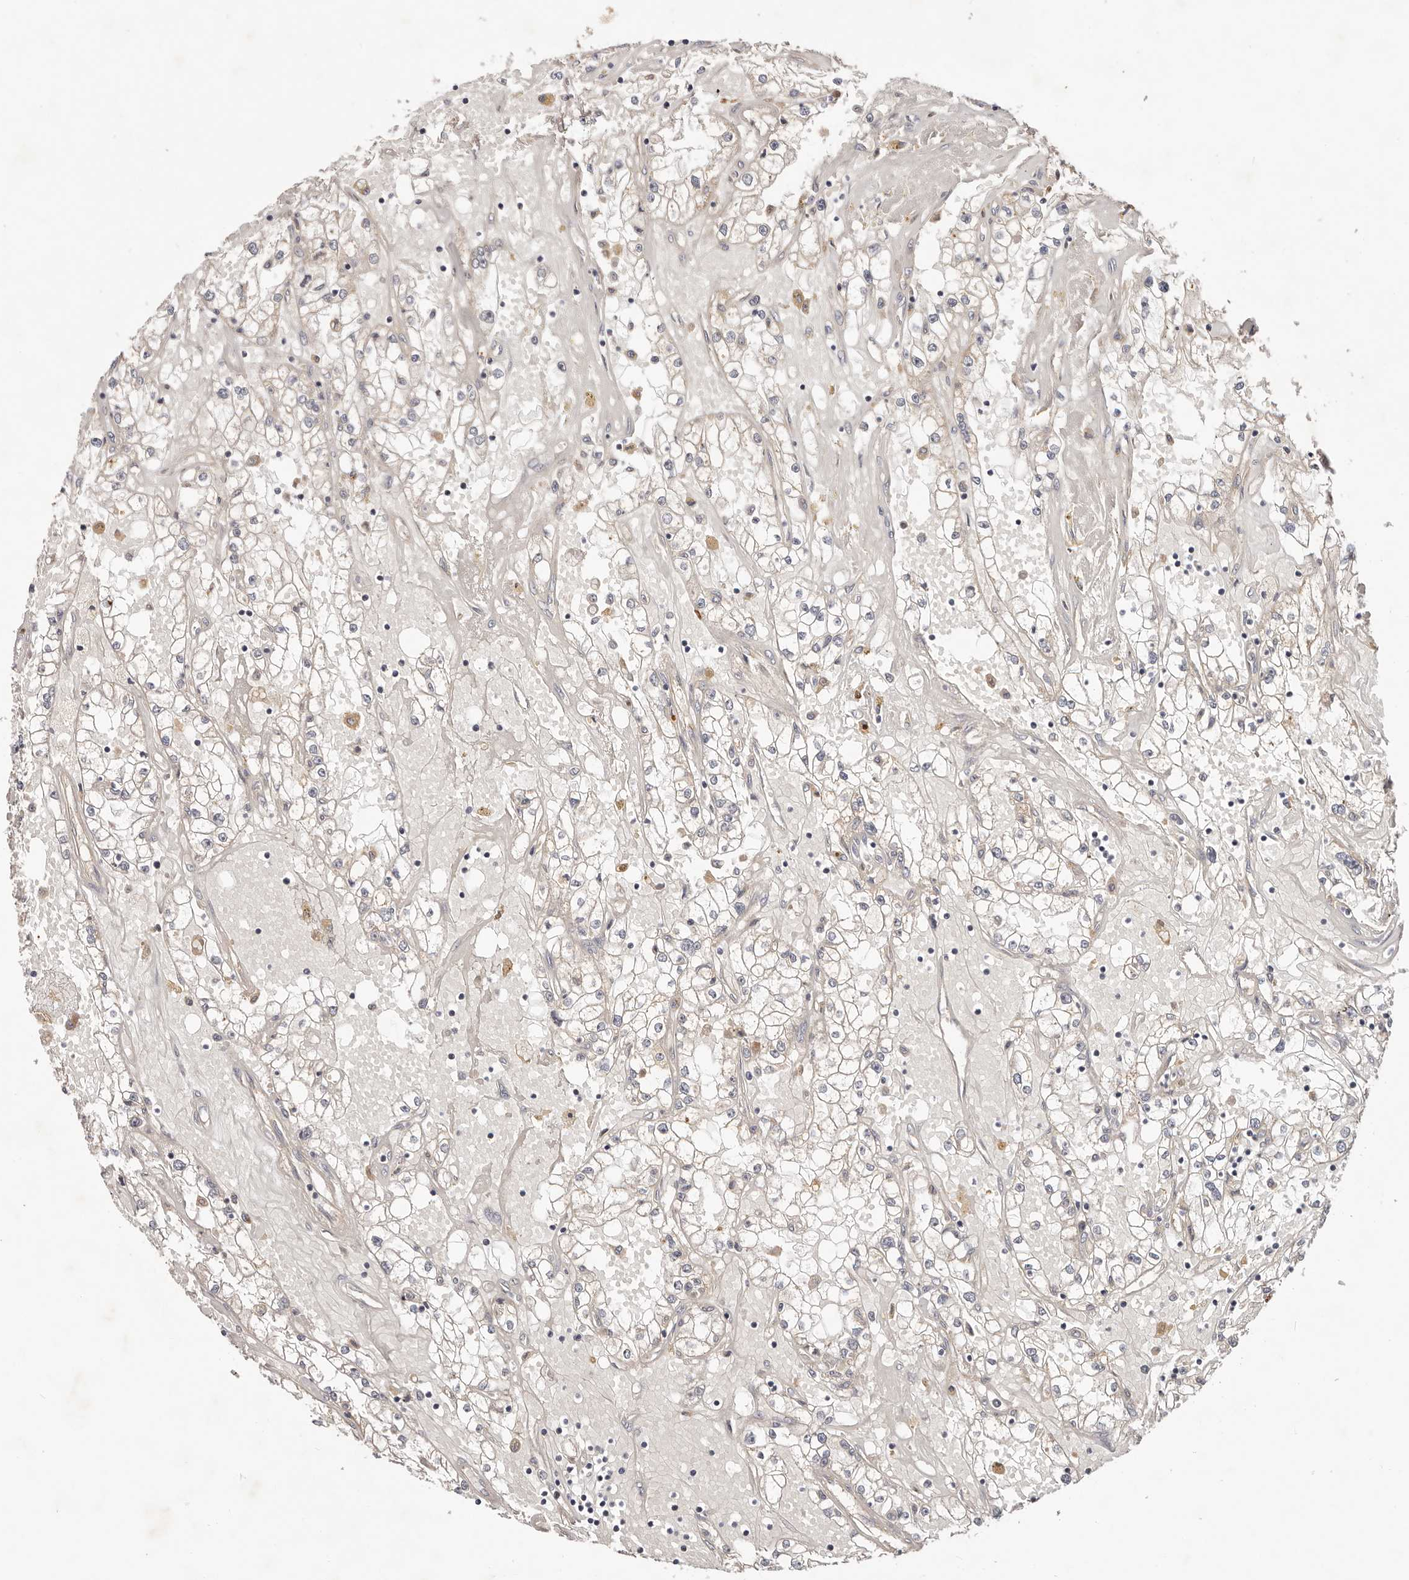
{"staining": {"intensity": "negative", "quantity": "none", "location": "none"}, "tissue": "renal cancer", "cell_type": "Tumor cells", "image_type": "cancer", "snomed": [{"axis": "morphology", "description": "Adenocarcinoma, NOS"}, {"axis": "topography", "description": "Kidney"}], "caption": "This is an immunohistochemistry (IHC) photomicrograph of human renal cancer. There is no positivity in tumor cells.", "gene": "MACF1", "patient": {"sex": "male", "age": 56}}